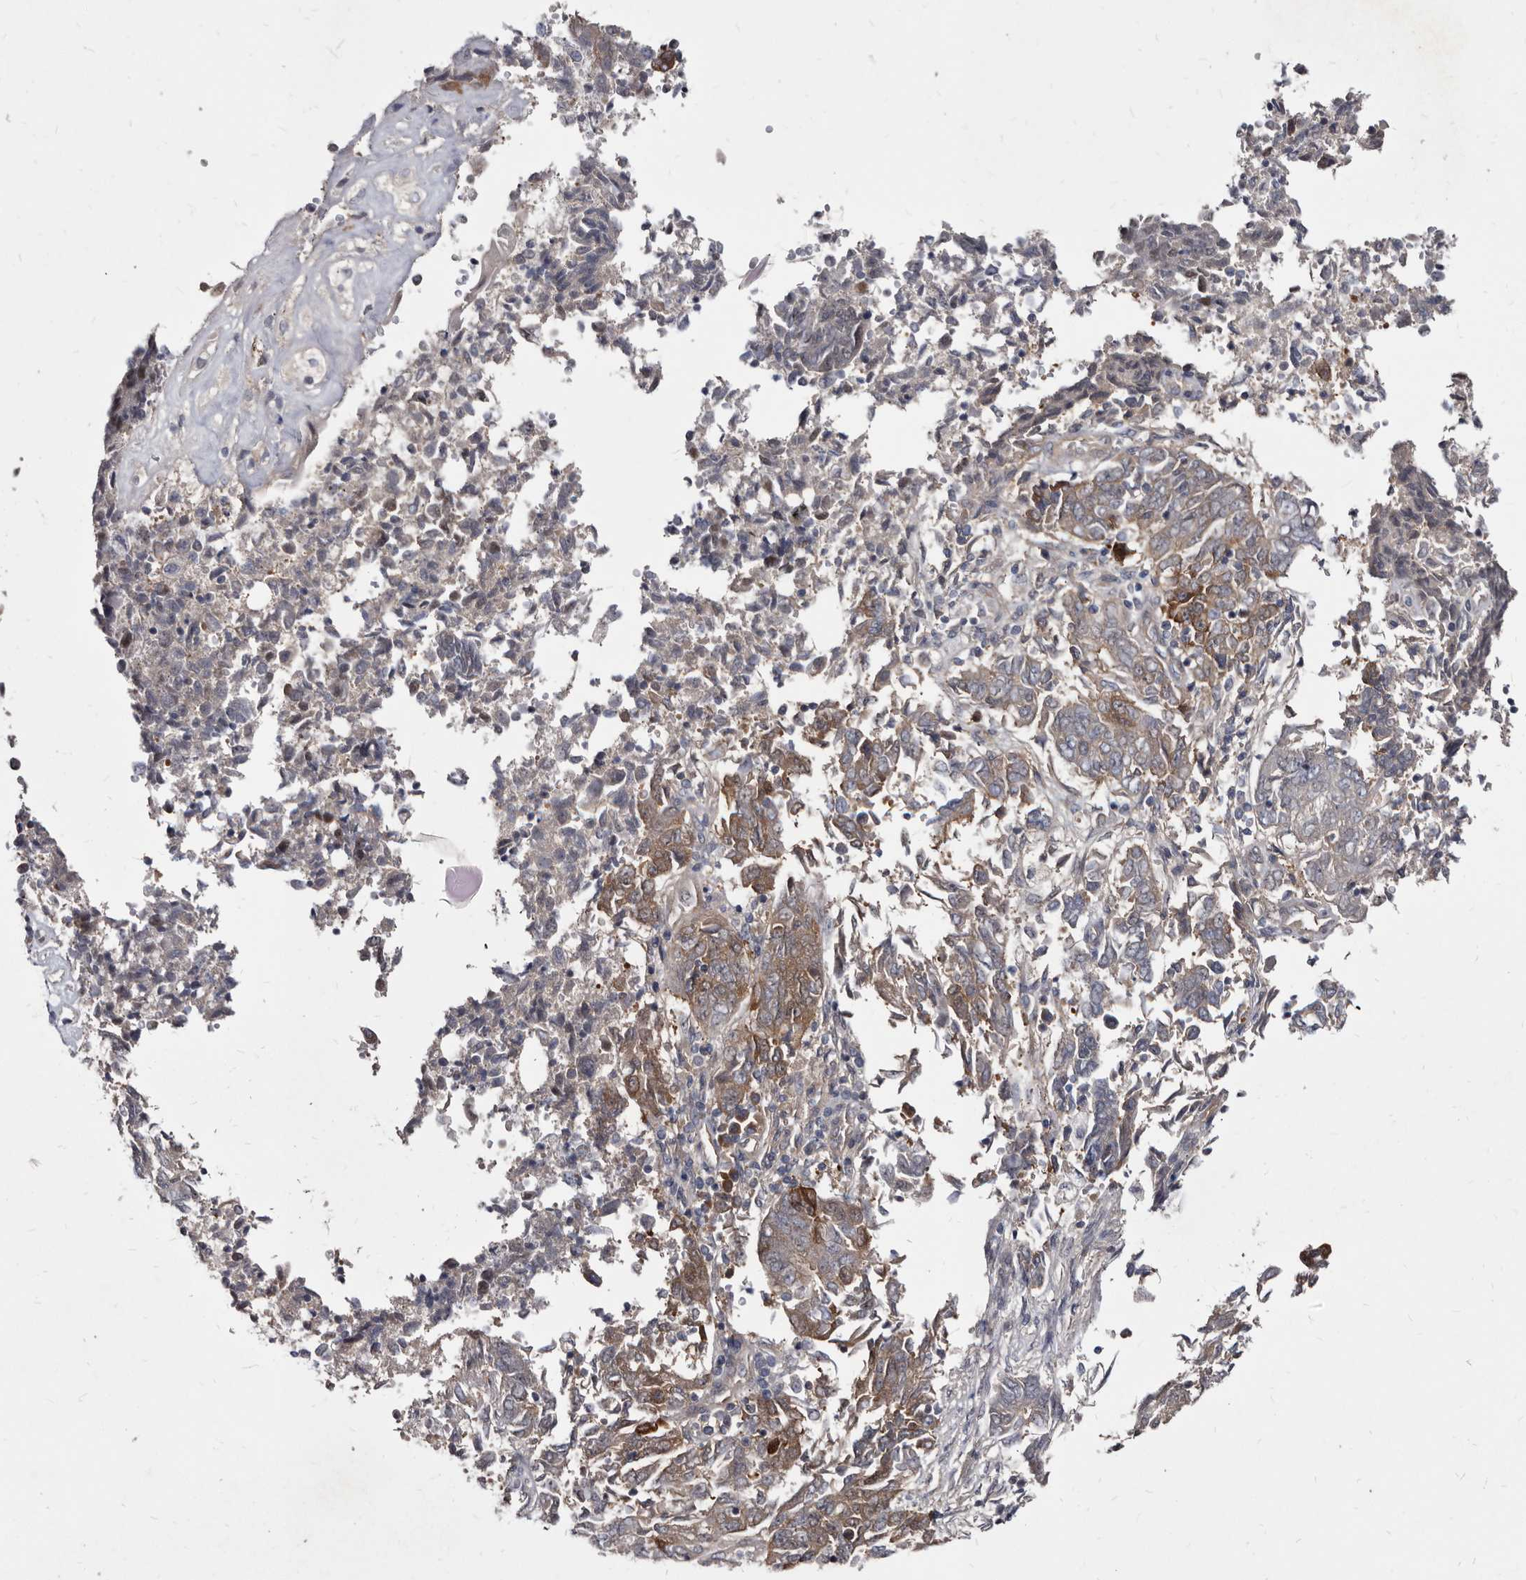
{"staining": {"intensity": "moderate", "quantity": "25%-75%", "location": "cytoplasmic/membranous"}, "tissue": "endometrial cancer", "cell_type": "Tumor cells", "image_type": "cancer", "snomed": [{"axis": "morphology", "description": "Adenocarcinoma, NOS"}, {"axis": "topography", "description": "Endometrium"}], "caption": "Human adenocarcinoma (endometrial) stained for a protein (brown) demonstrates moderate cytoplasmic/membranous positive staining in about 25%-75% of tumor cells.", "gene": "ABCF2", "patient": {"sex": "female", "age": 80}}